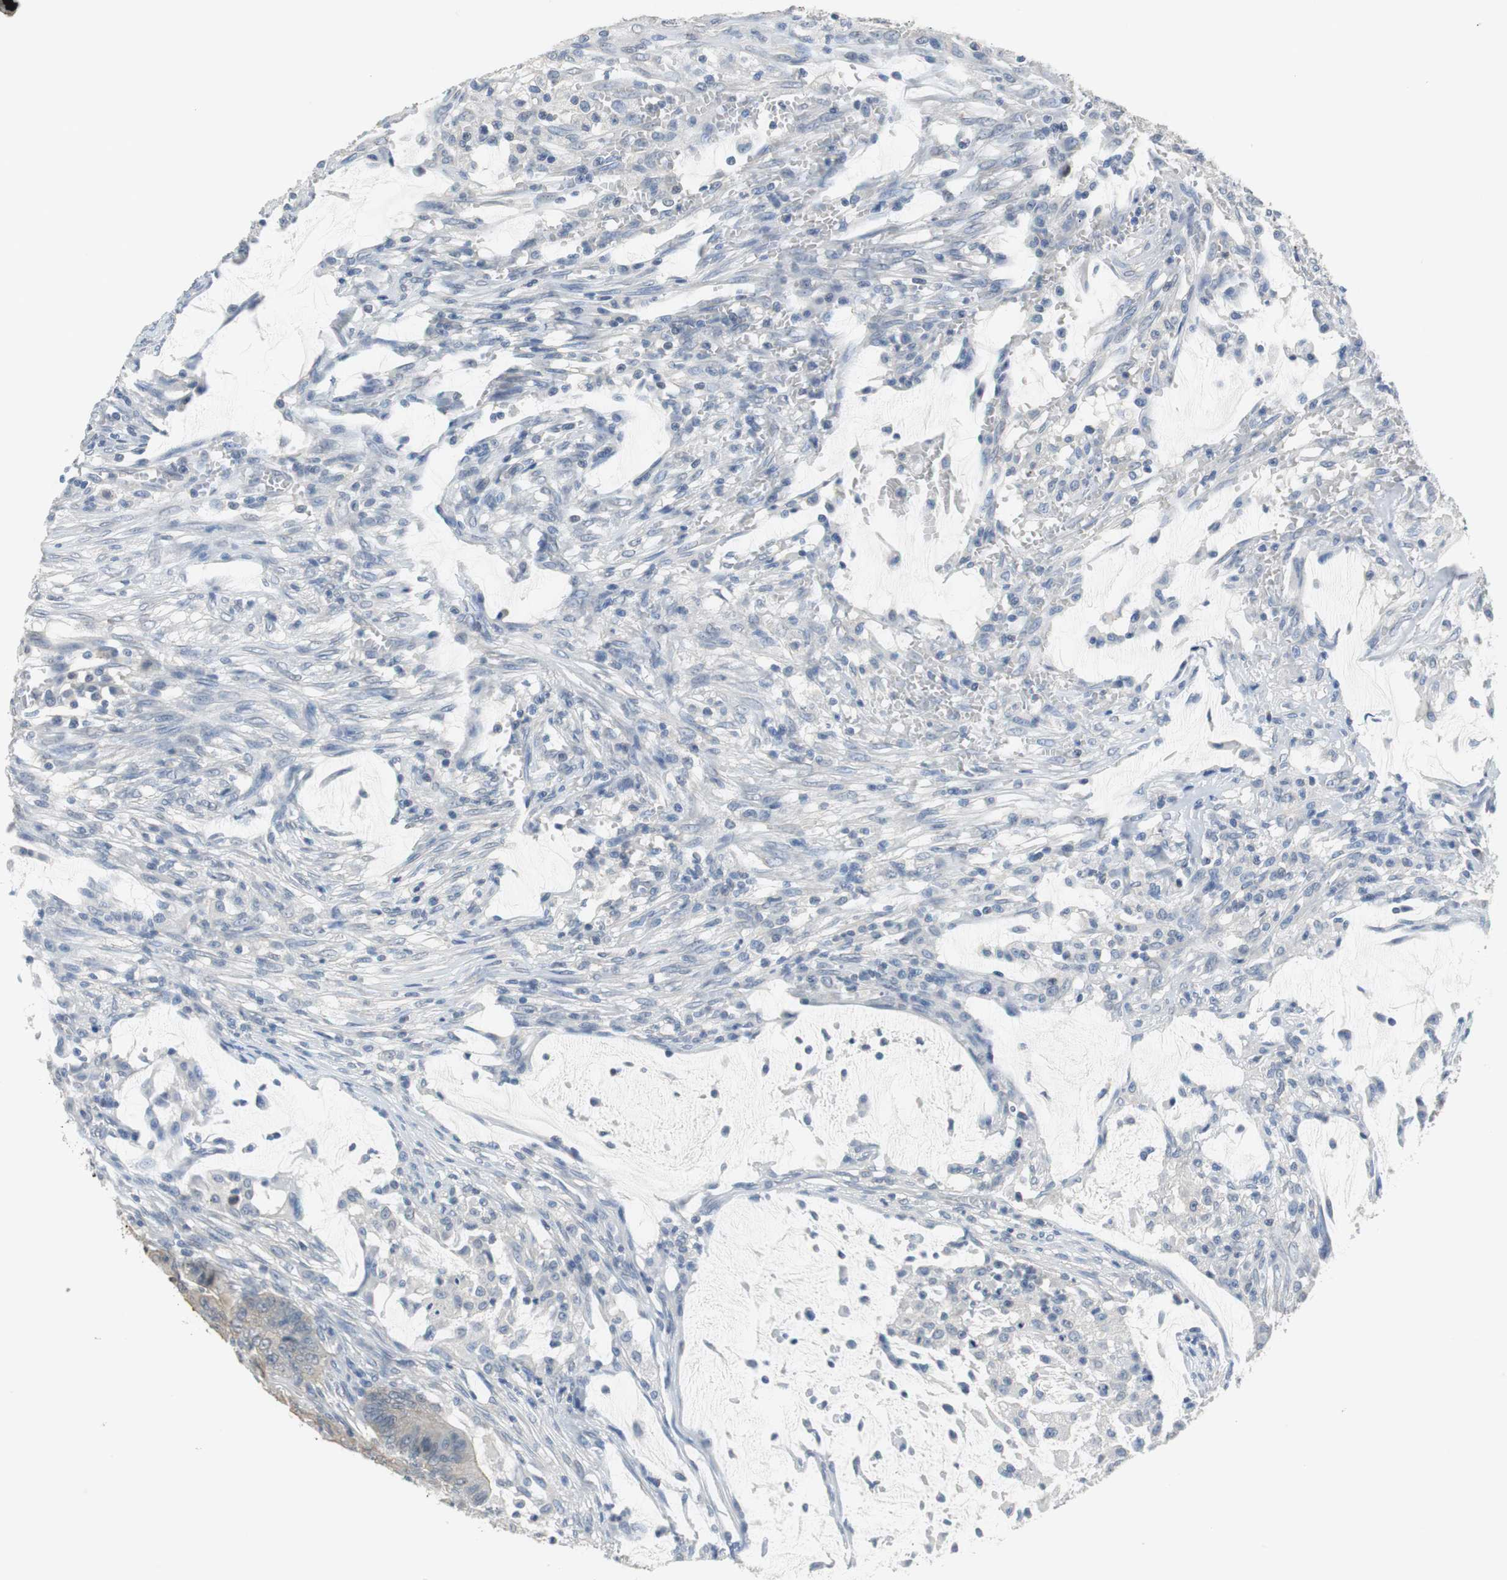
{"staining": {"intensity": "weak", "quantity": "25%-75%", "location": "cytoplasmic/membranous"}, "tissue": "colorectal cancer", "cell_type": "Tumor cells", "image_type": "cancer", "snomed": [{"axis": "morphology", "description": "Adenocarcinoma, NOS"}, {"axis": "topography", "description": "Colon"}], "caption": "A low amount of weak cytoplasmic/membranous staining is present in approximately 25%-75% of tumor cells in colorectal cancer tissue. (IHC, brightfield microscopy, high magnification).", "gene": "MUC7", "patient": {"sex": "male", "age": 45}}